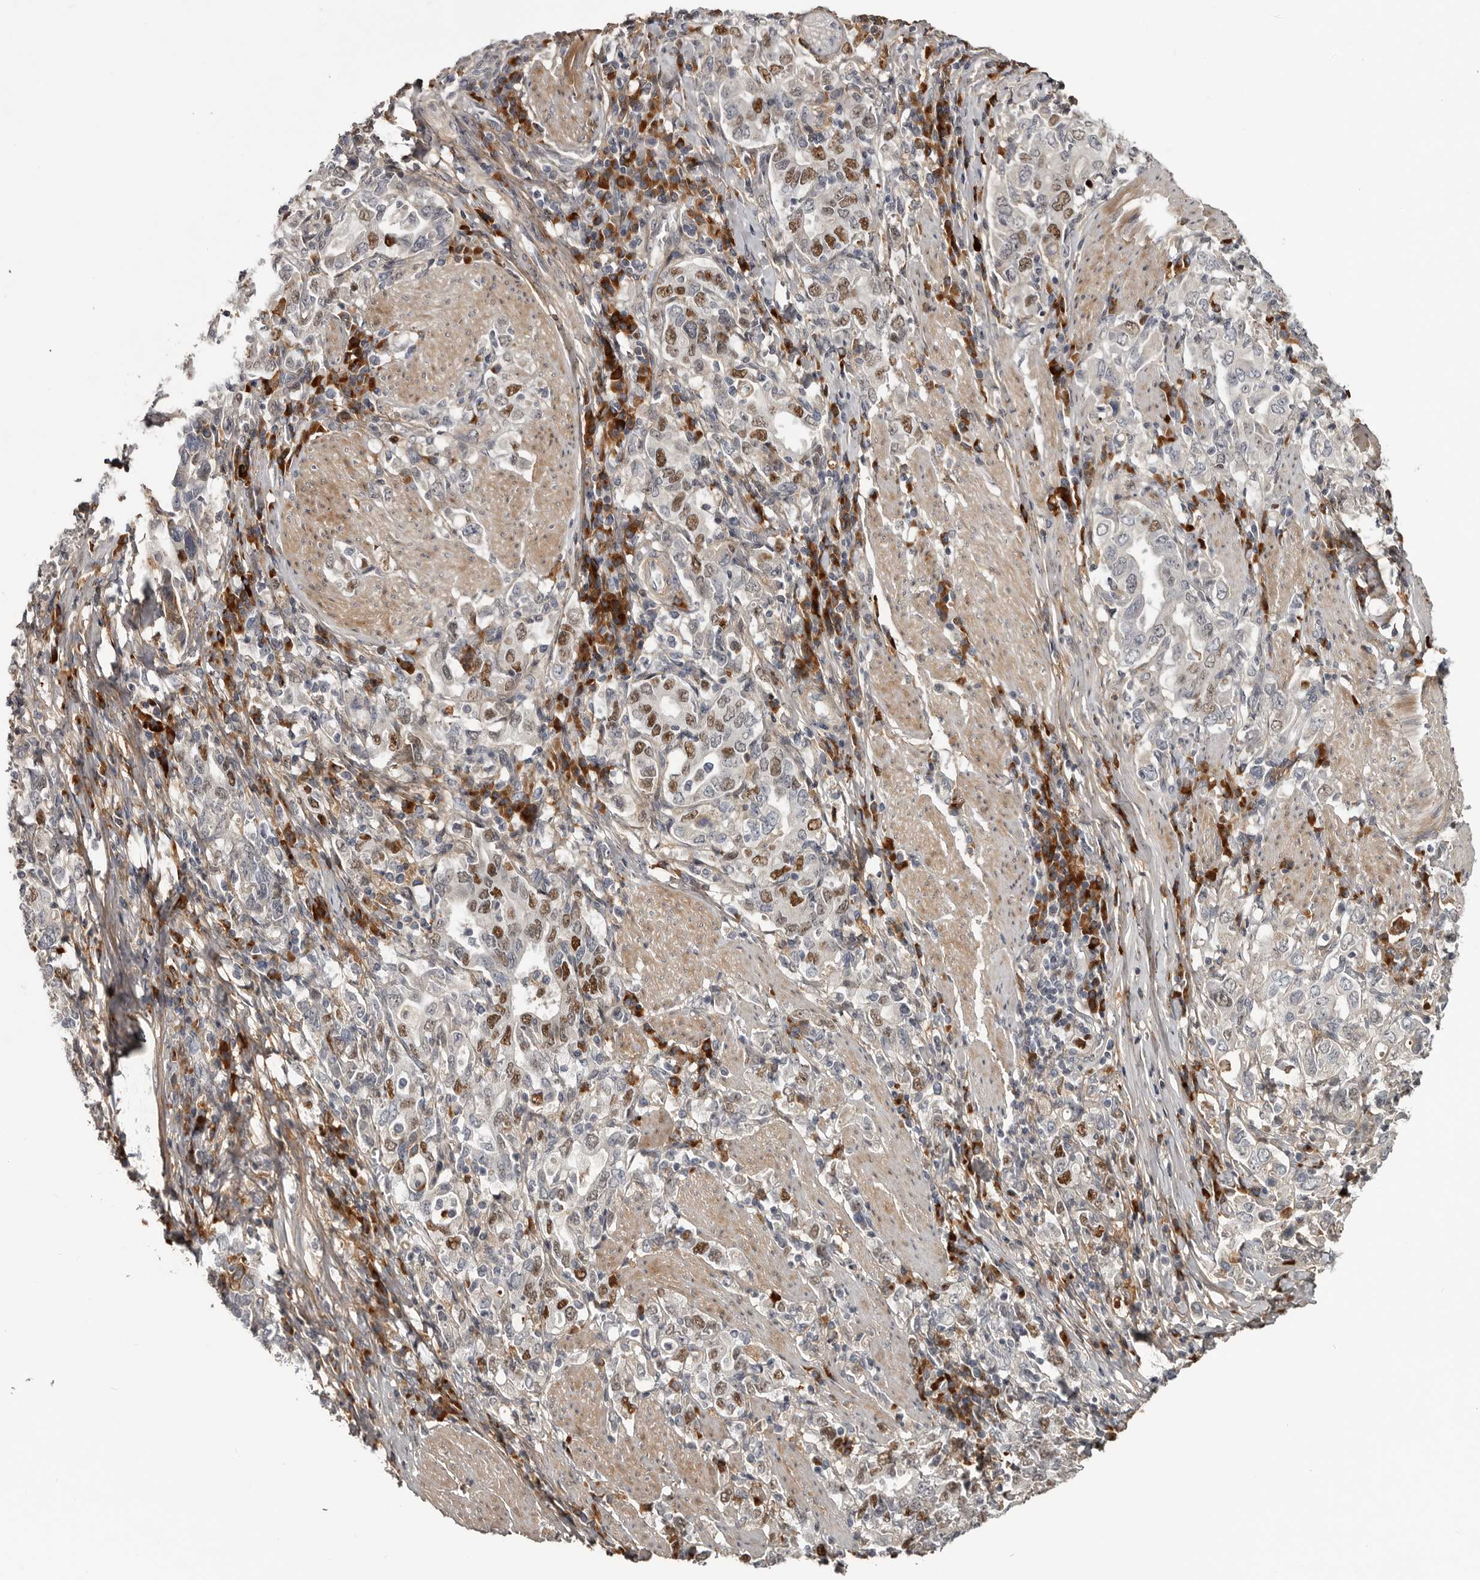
{"staining": {"intensity": "moderate", "quantity": "25%-75%", "location": "nuclear"}, "tissue": "stomach cancer", "cell_type": "Tumor cells", "image_type": "cancer", "snomed": [{"axis": "morphology", "description": "Adenocarcinoma, NOS"}, {"axis": "topography", "description": "Stomach, upper"}], "caption": "Moderate nuclear protein expression is present in about 25%-75% of tumor cells in adenocarcinoma (stomach).", "gene": "ZNF277", "patient": {"sex": "male", "age": 62}}